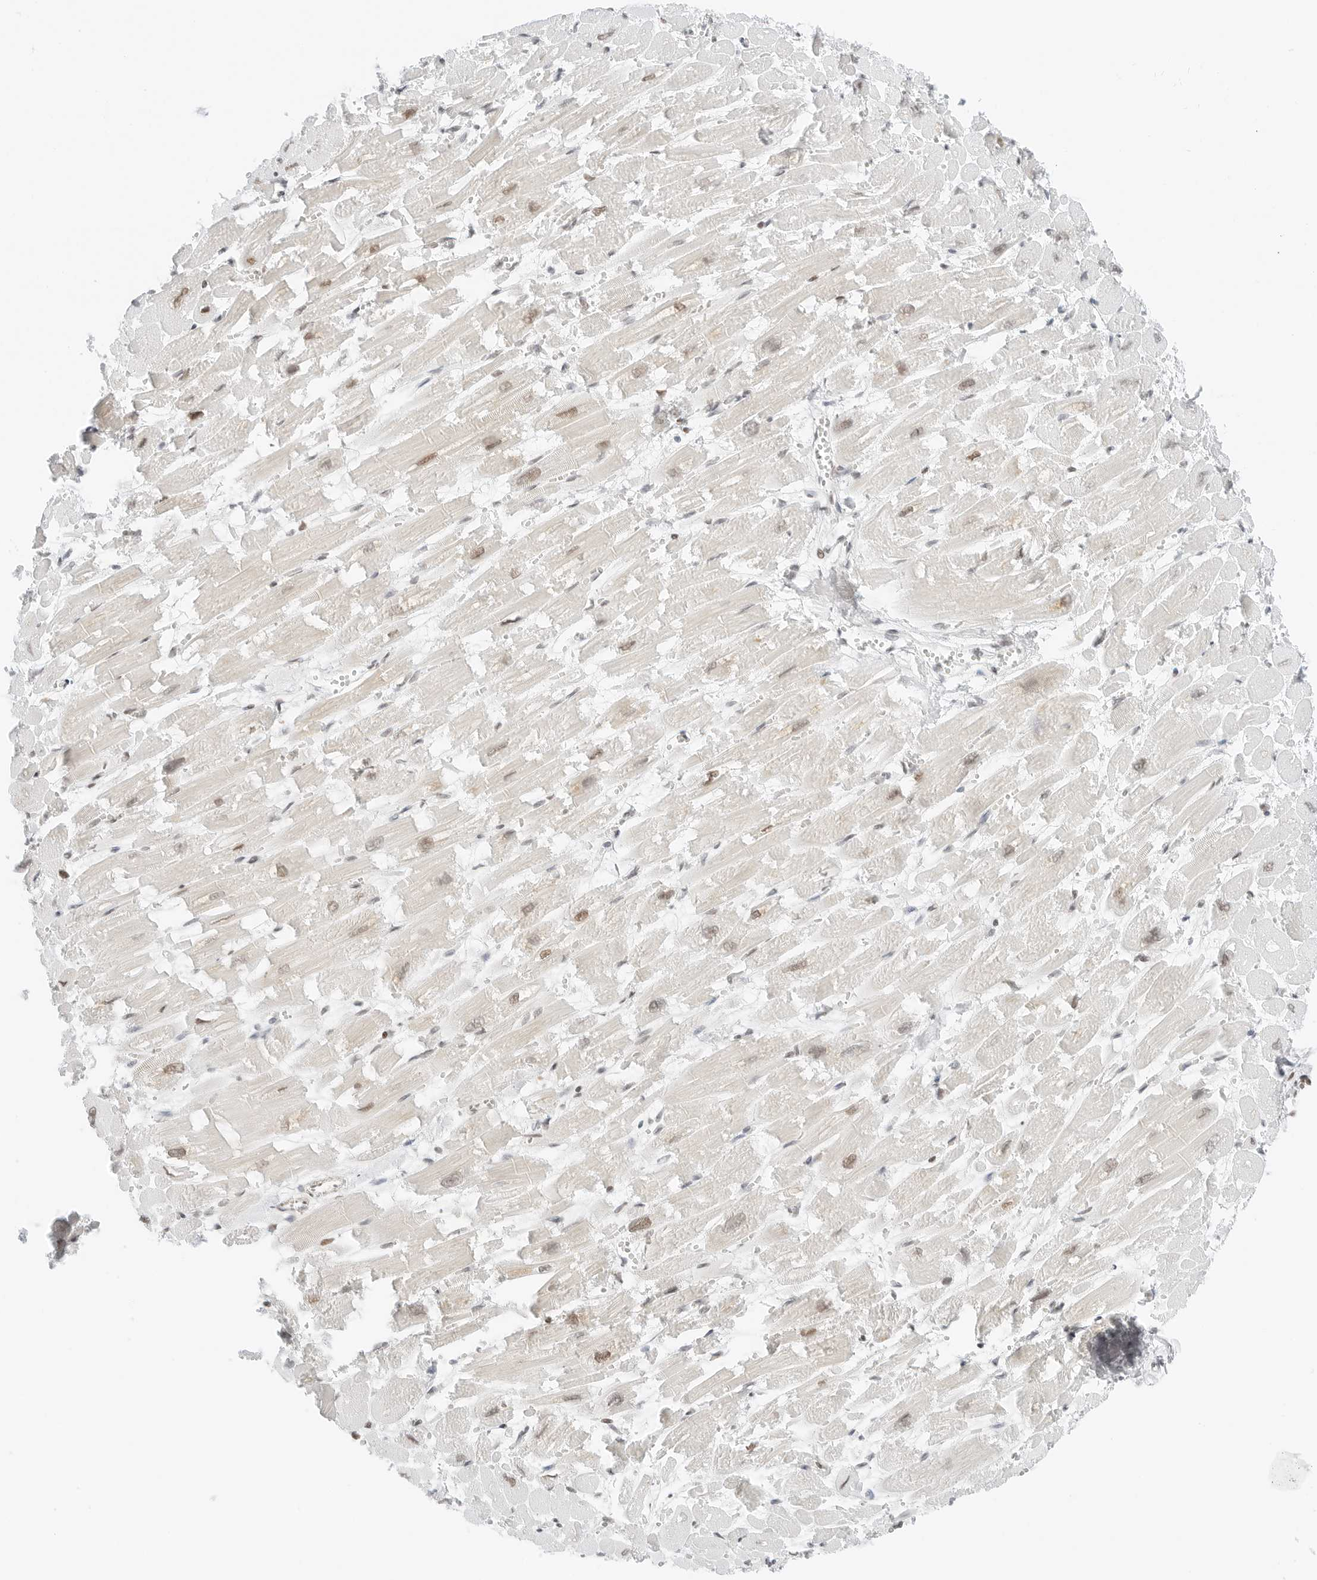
{"staining": {"intensity": "moderate", "quantity": "25%-75%", "location": "cytoplasmic/membranous,nuclear"}, "tissue": "heart muscle", "cell_type": "Cardiomyocytes", "image_type": "normal", "snomed": [{"axis": "morphology", "description": "Normal tissue, NOS"}, {"axis": "topography", "description": "Heart"}], "caption": "DAB (3,3'-diaminobenzidine) immunohistochemical staining of normal heart muscle reveals moderate cytoplasmic/membranous,nuclear protein expression in about 25%-75% of cardiomyocytes.", "gene": "CRTC2", "patient": {"sex": "male", "age": 54}}